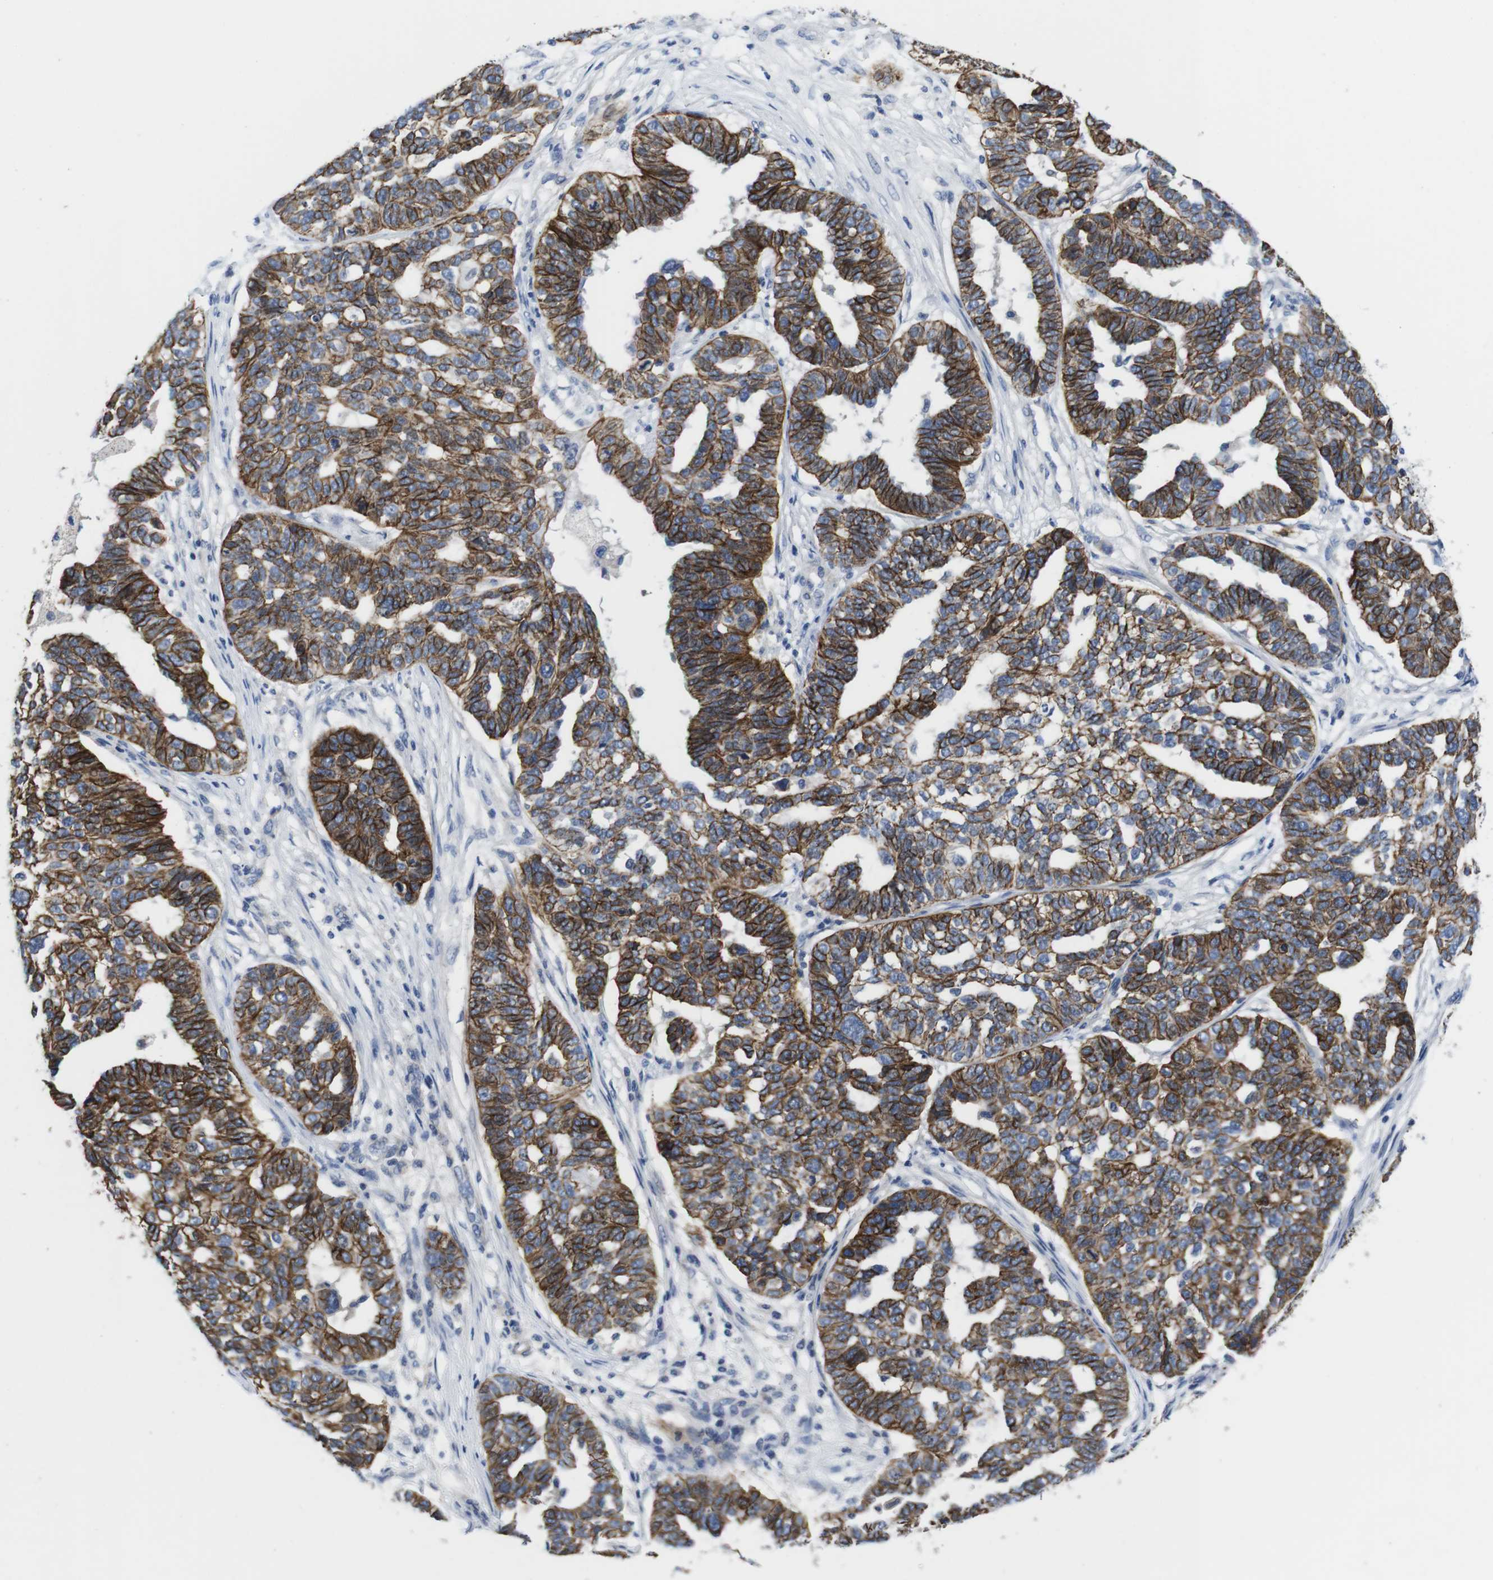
{"staining": {"intensity": "strong", "quantity": ">75%", "location": "cytoplasmic/membranous"}, "tissue": "ovarian cancer", "cell_type": "Tumor cells", "image_type": "cancer", "snomed": [{"axis": "morphology", "description": "Cystadenocarcinoma, serous, NOS"}, {"axis": "topography", "description": "Ovary"}], "caption": "An IHC image of neoplastic tissue is shown. Protein staining in brown labels strong cytoplasmic/membranous positivity in ovarian cancer (serous cystadenocarcinoma) within tumor cells.", "gene": "SCRIB", "patient": {"sex": "female", "age": 59}}